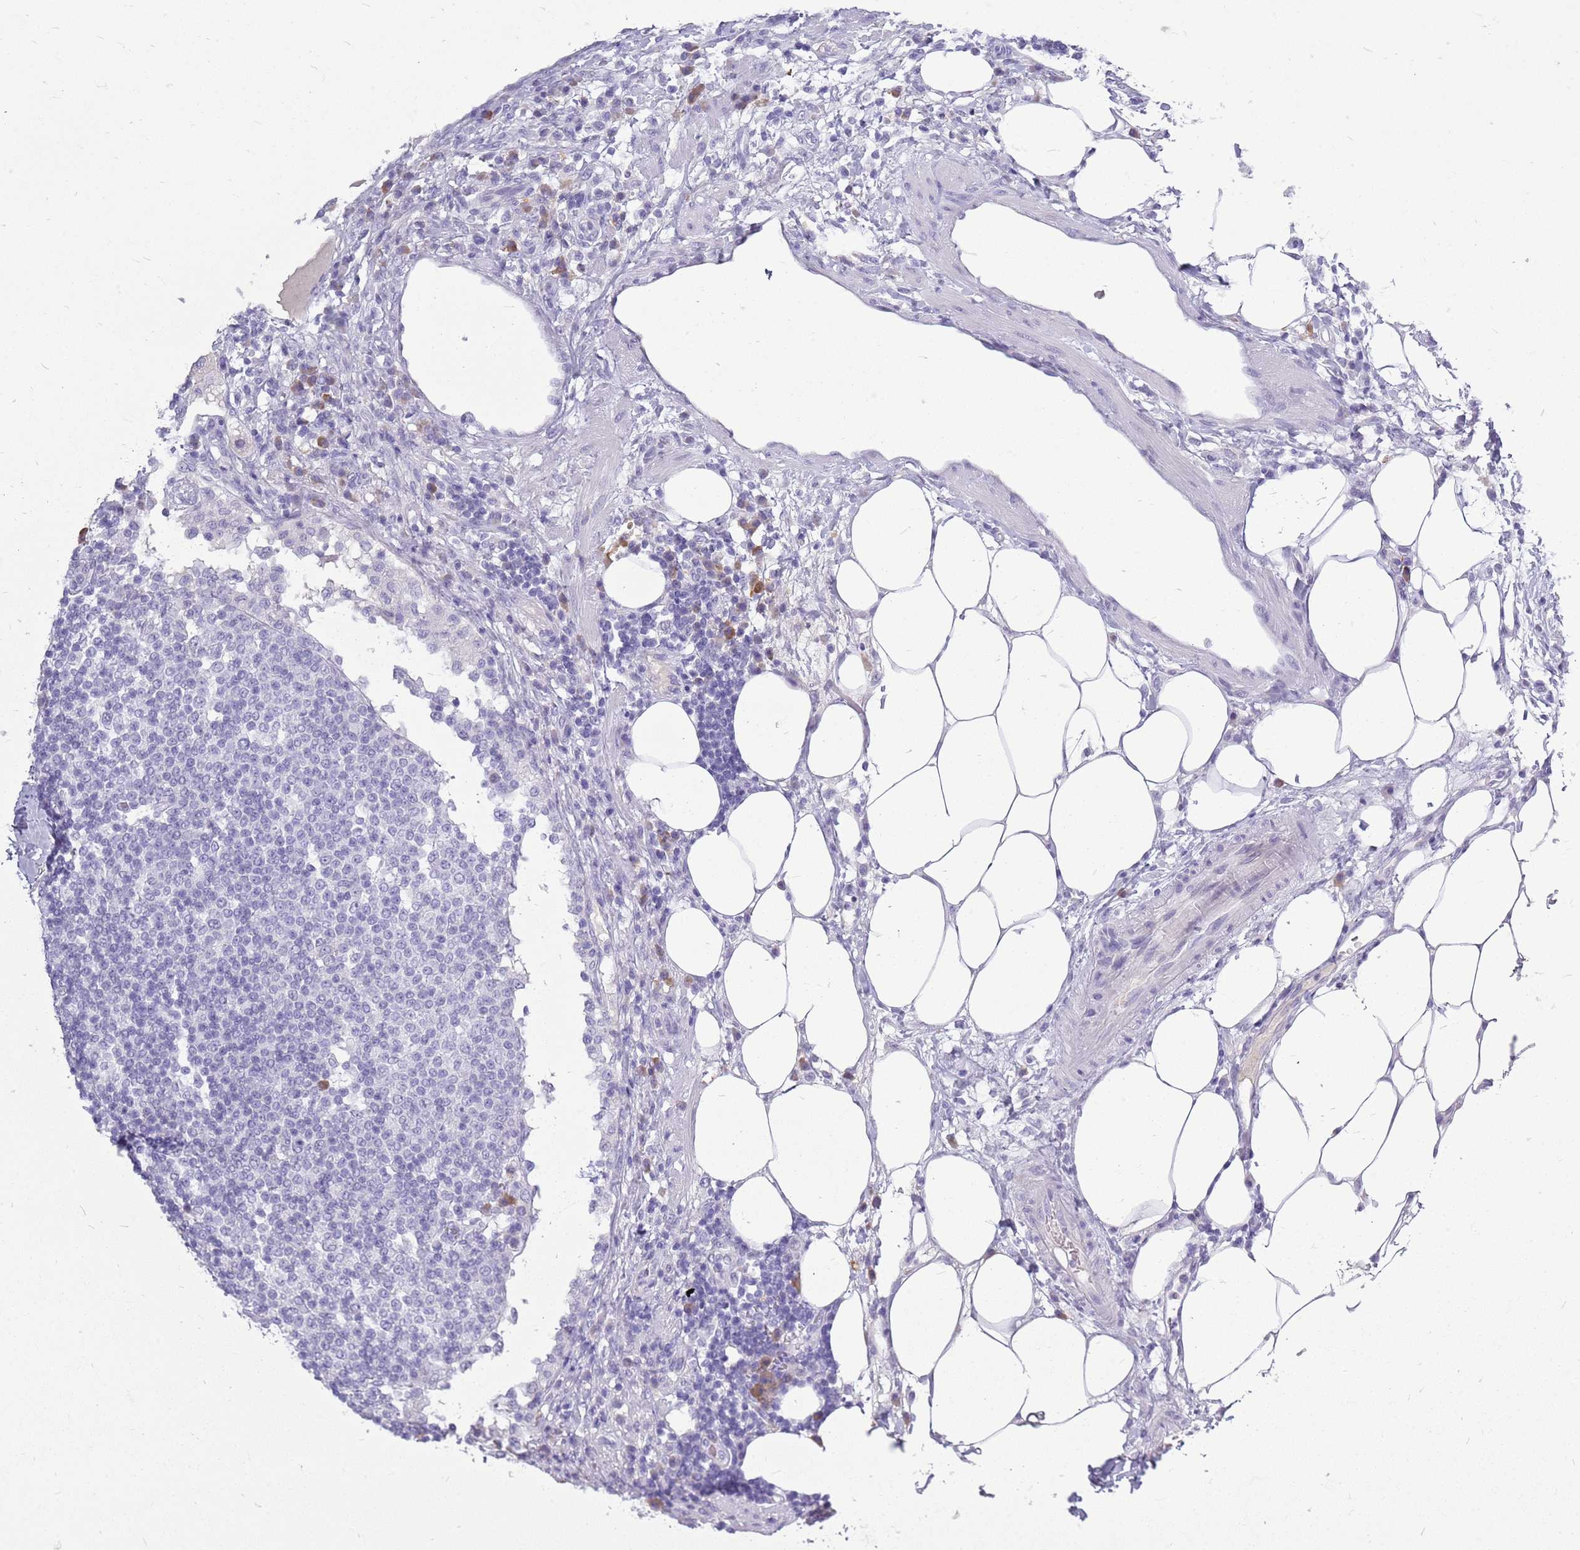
{"staining": {"intensity": "moderate", "quantity": "<25%", "location": "cytoplasmic/membranous"}, "tissue": "lymph node", "cell_type": "Non-germinal center cells", "image_type": "normal", "snomed": [{"axis": "morphology", "description": "Normal tissue, NOS"}, {"axis": "topography", "description": "Lymph node"}], "caption": "IHC (DAB (3,3'-diaminobenzidine)) staining of normal lymph node exhibits moderate cytoplasmic/membranous protein staining in about <25% of non-germinal center cells.", "gene": "ZNF425", "patient": {"sex": "female", "age": 53}}